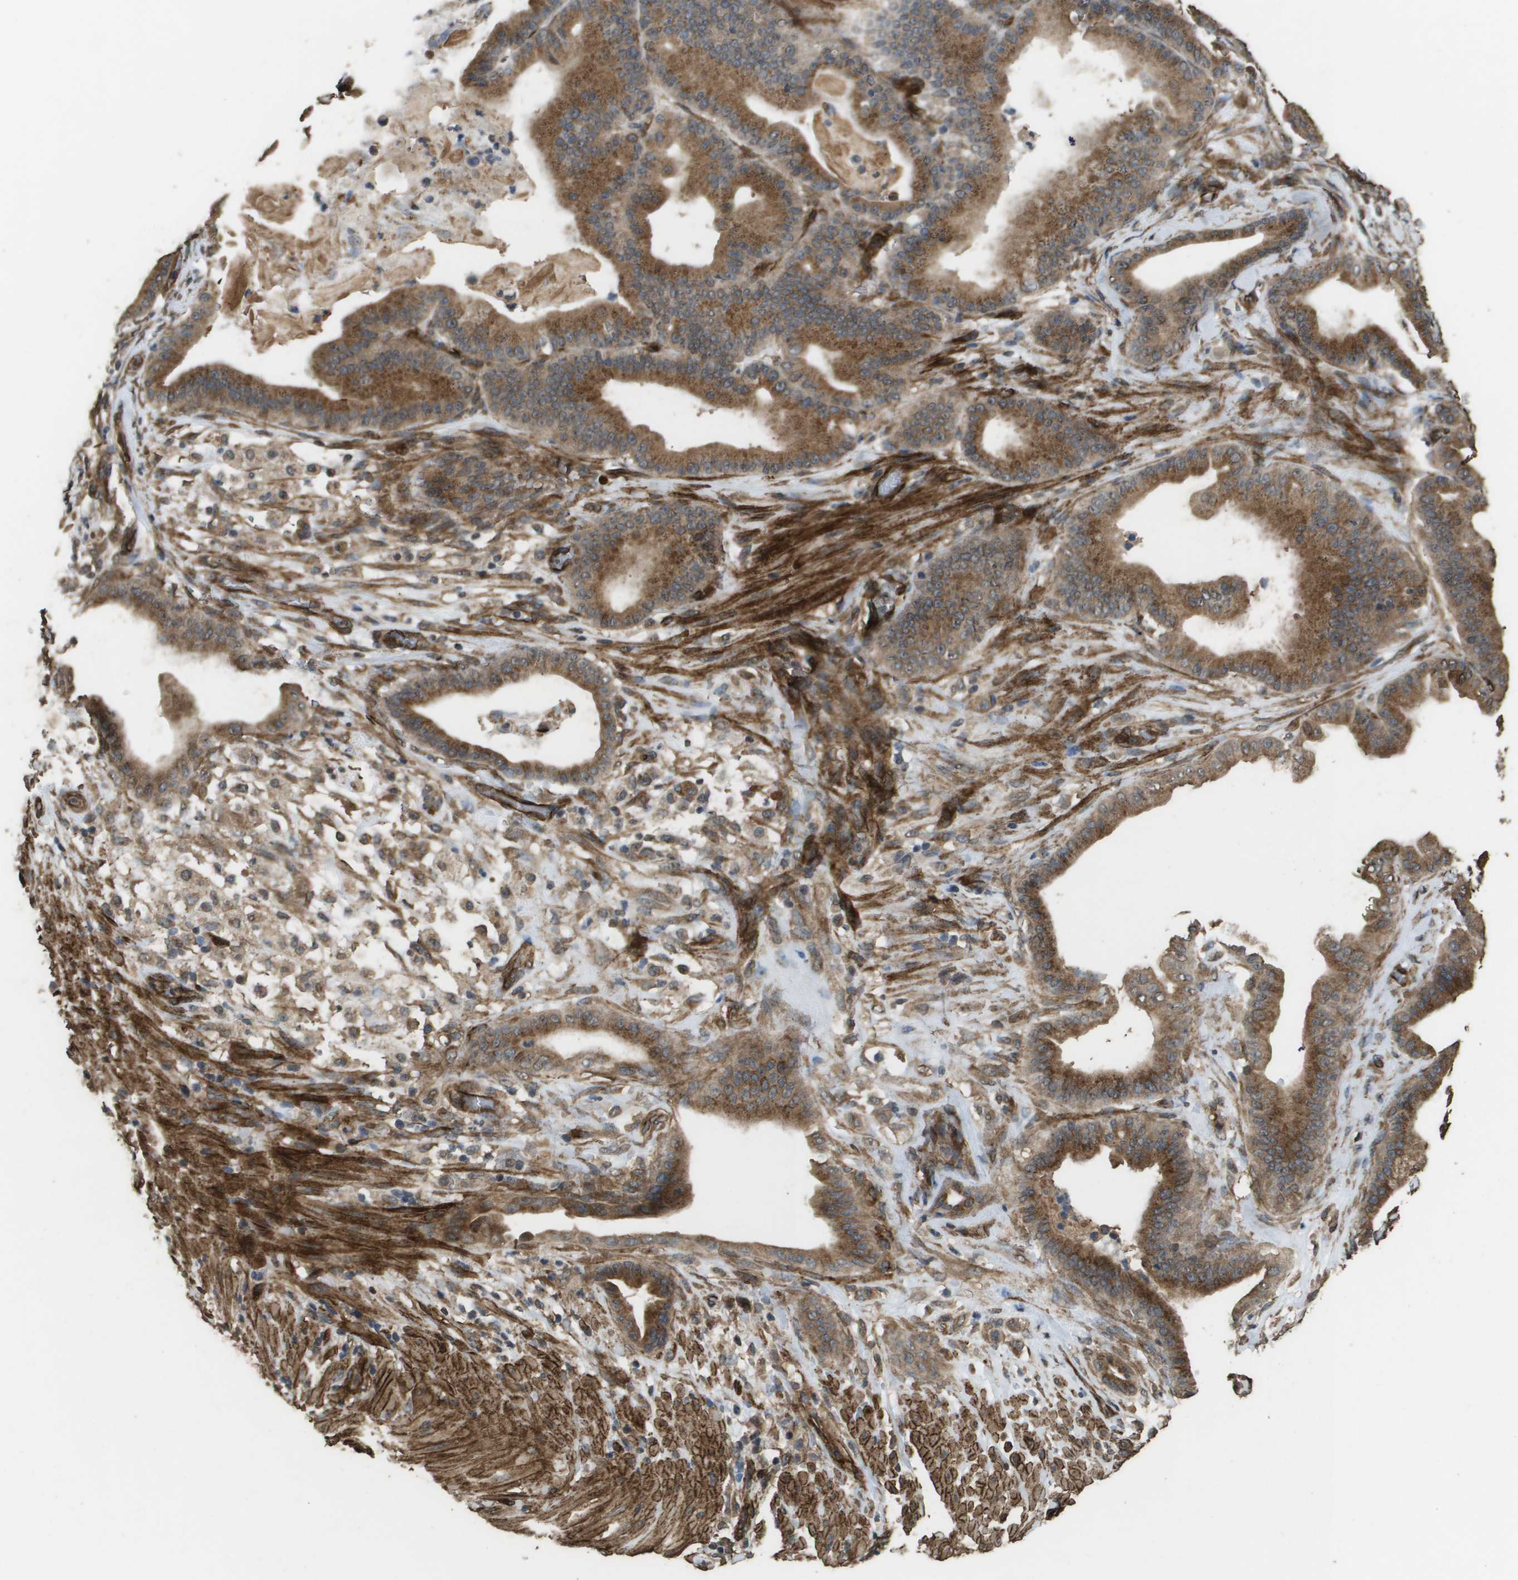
{"staining": {"intensity": "moderate", "quantity": ">75%", "location": "cytoplasmic/membranous"}, "tissue": "pancreatic cancer", "cell_type": "Tumor cells", "image_type": "cancer", "snomed": [{"axis": "morphology", "description": "Adenocarcinoma, NOS"}, {"axis": "topography", "description": "Pancreas"}], "caption": "Protein staining shows moderate cytoplasmic/membranous positivity in approximately >75% of tumor cells in pancreatic cancer (adenocarcinoma).", "gene": "AAMP", "patient": {"sex": "male", "age": 63}}